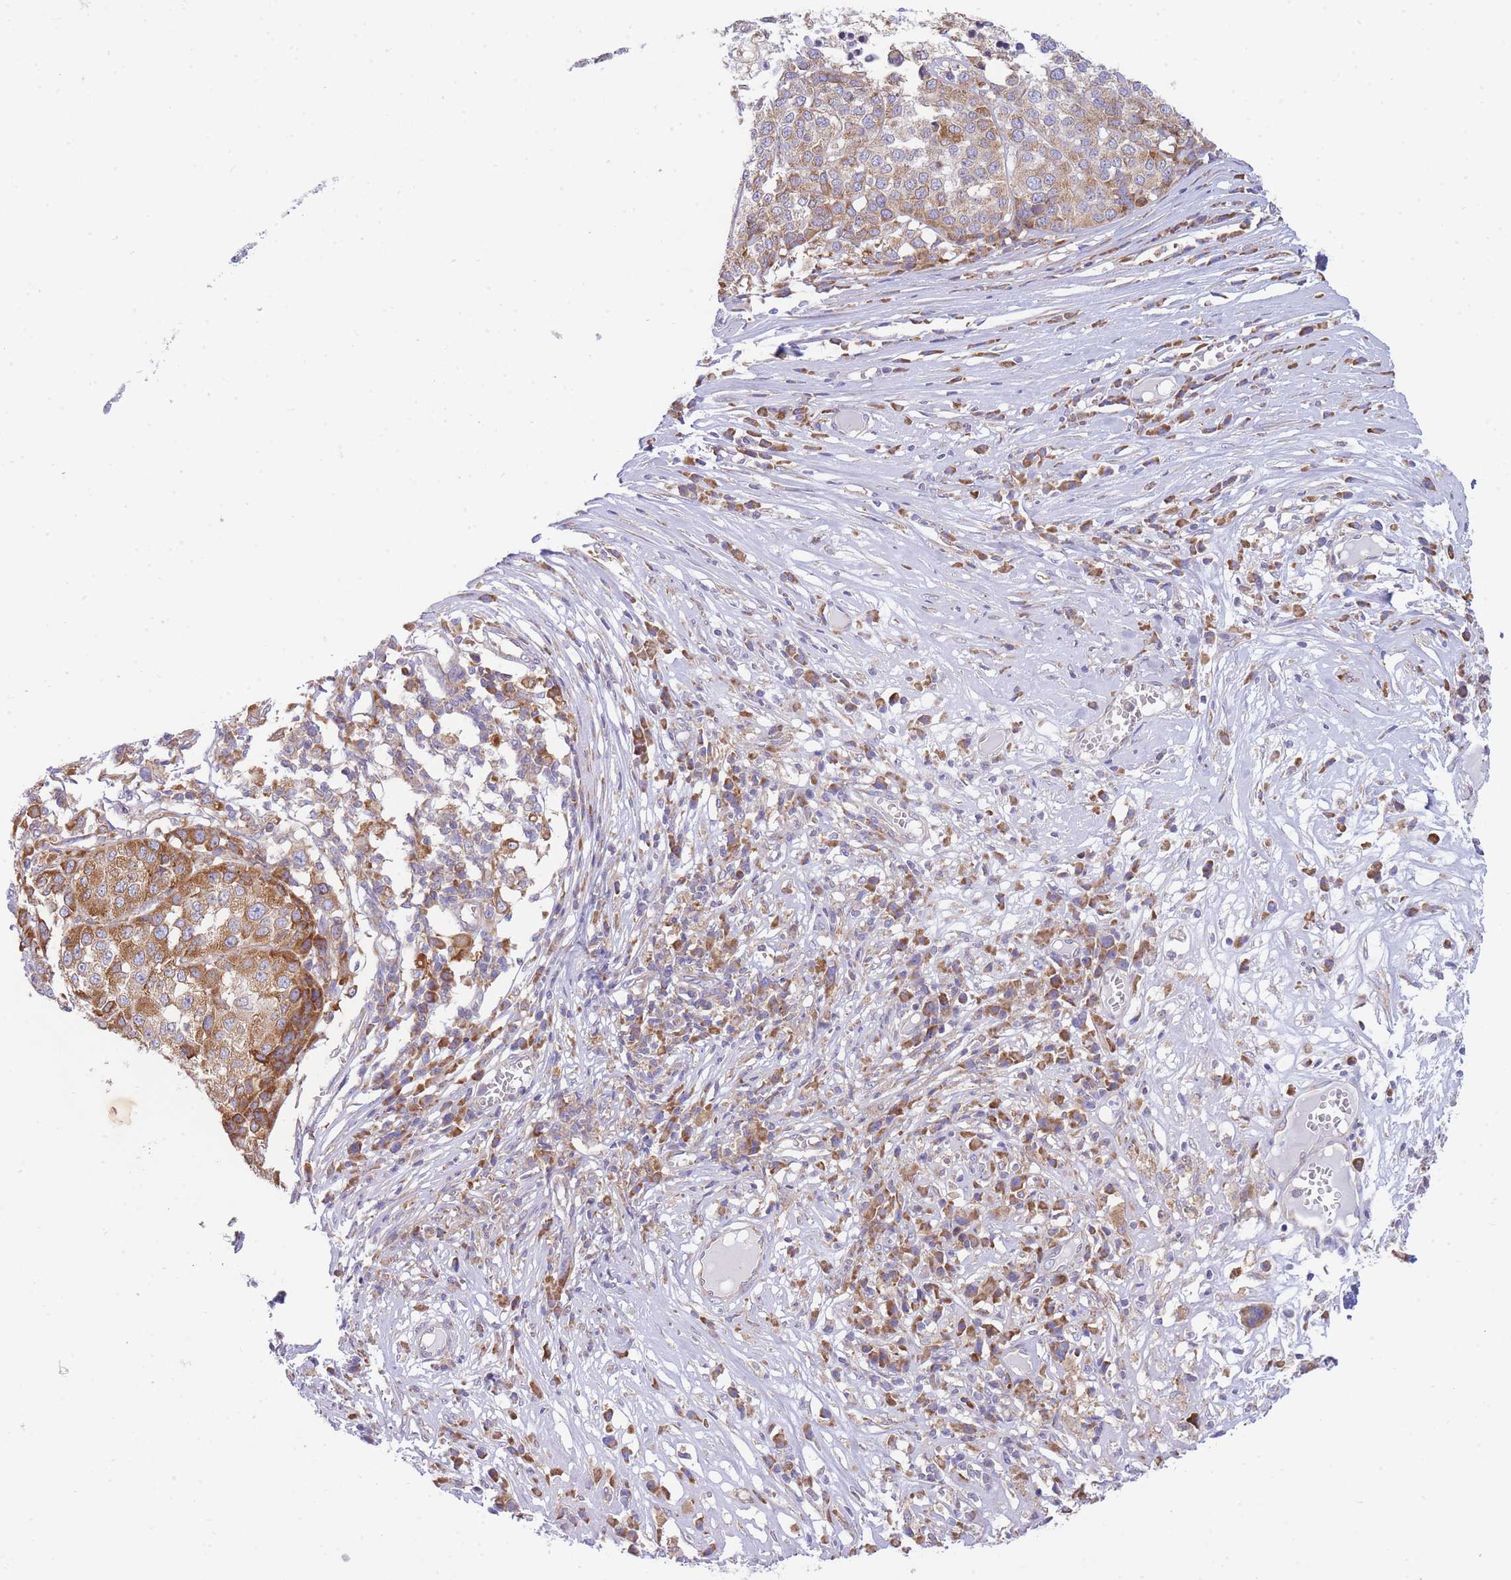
{"staining": {"intensity": "moderate", "quantity": ">75%", "location": "cytoplasmic/membranous"}, "tissue": "melanoma", "cell_type": "Tumor cells", "image_type": "cancer", "snomed": [{"axis": "morphology", "description": "Malignant melanoma, Metastatic site"}, {"axis": "topography", "description": "Lymph node"}], "caption": "The image displays staining of melanoma, revealing moderate cytoplasmic/membranous protein positivity (brown color) within tumor cells.", "gene": "SH2B2", "patient": {"sex": "male", "age": 44}}